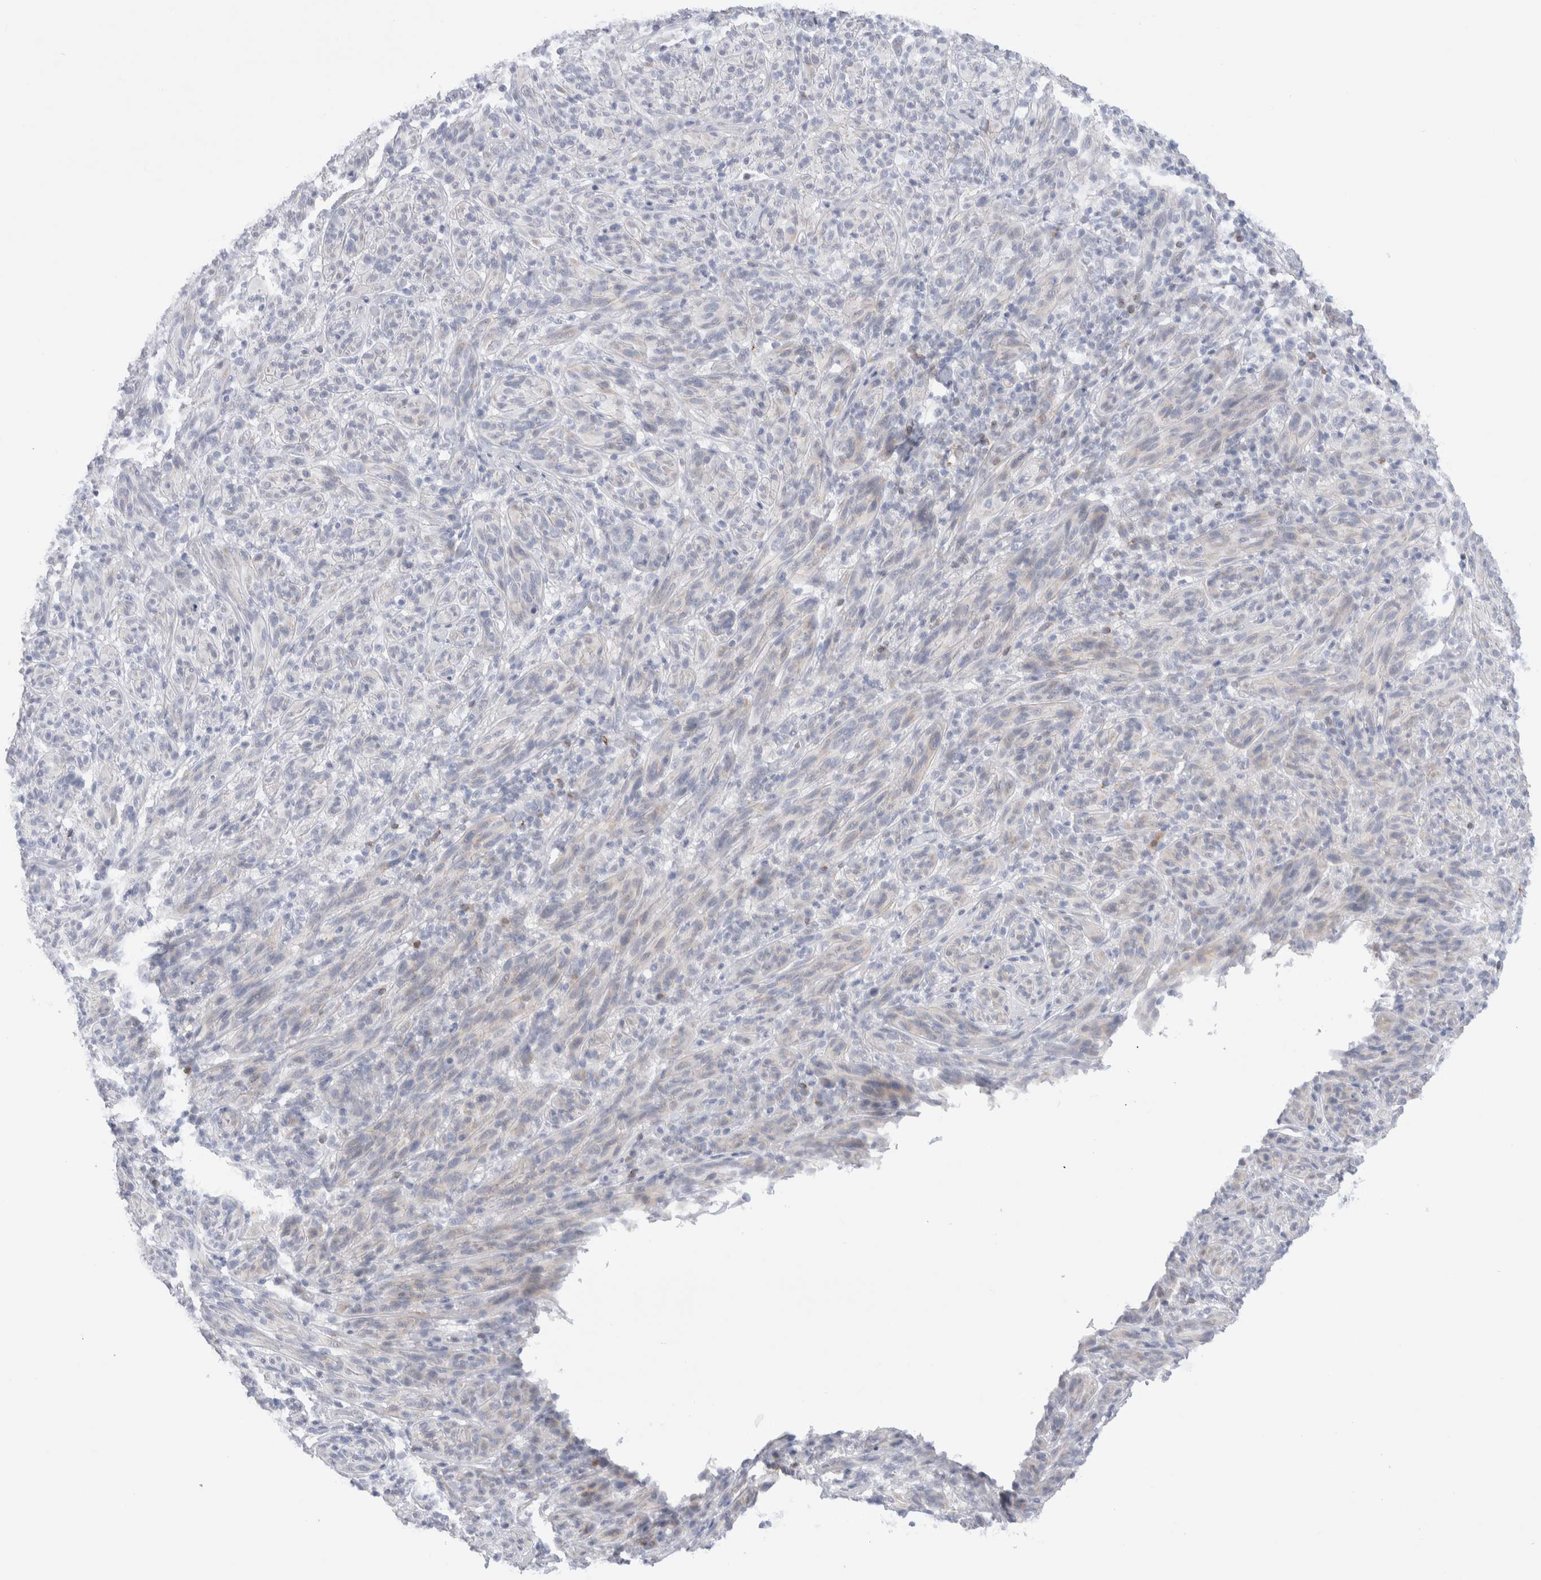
{"staining": {"intensity": "negative", "quantity": "none", "location": "none"}, "tissue": "melanoma", "cell_type": "Tumor cells", "image_type": "cancer", "snomed": [{"axis": "morphology", "description": "Malignant melanoma, NOS"}, {"axis": "topography", "description": "Skin of head"}], "caption": "High power microscopy photomicrograph of an immunohistochemistry (IHC) photomicrograph of melanoma, revealing no significant positivity in tumor cells. (DAB IHC with hematoxylin counter stain).", "gene": "C1orf112", "patient": {"sex": "male", "age": 96}}